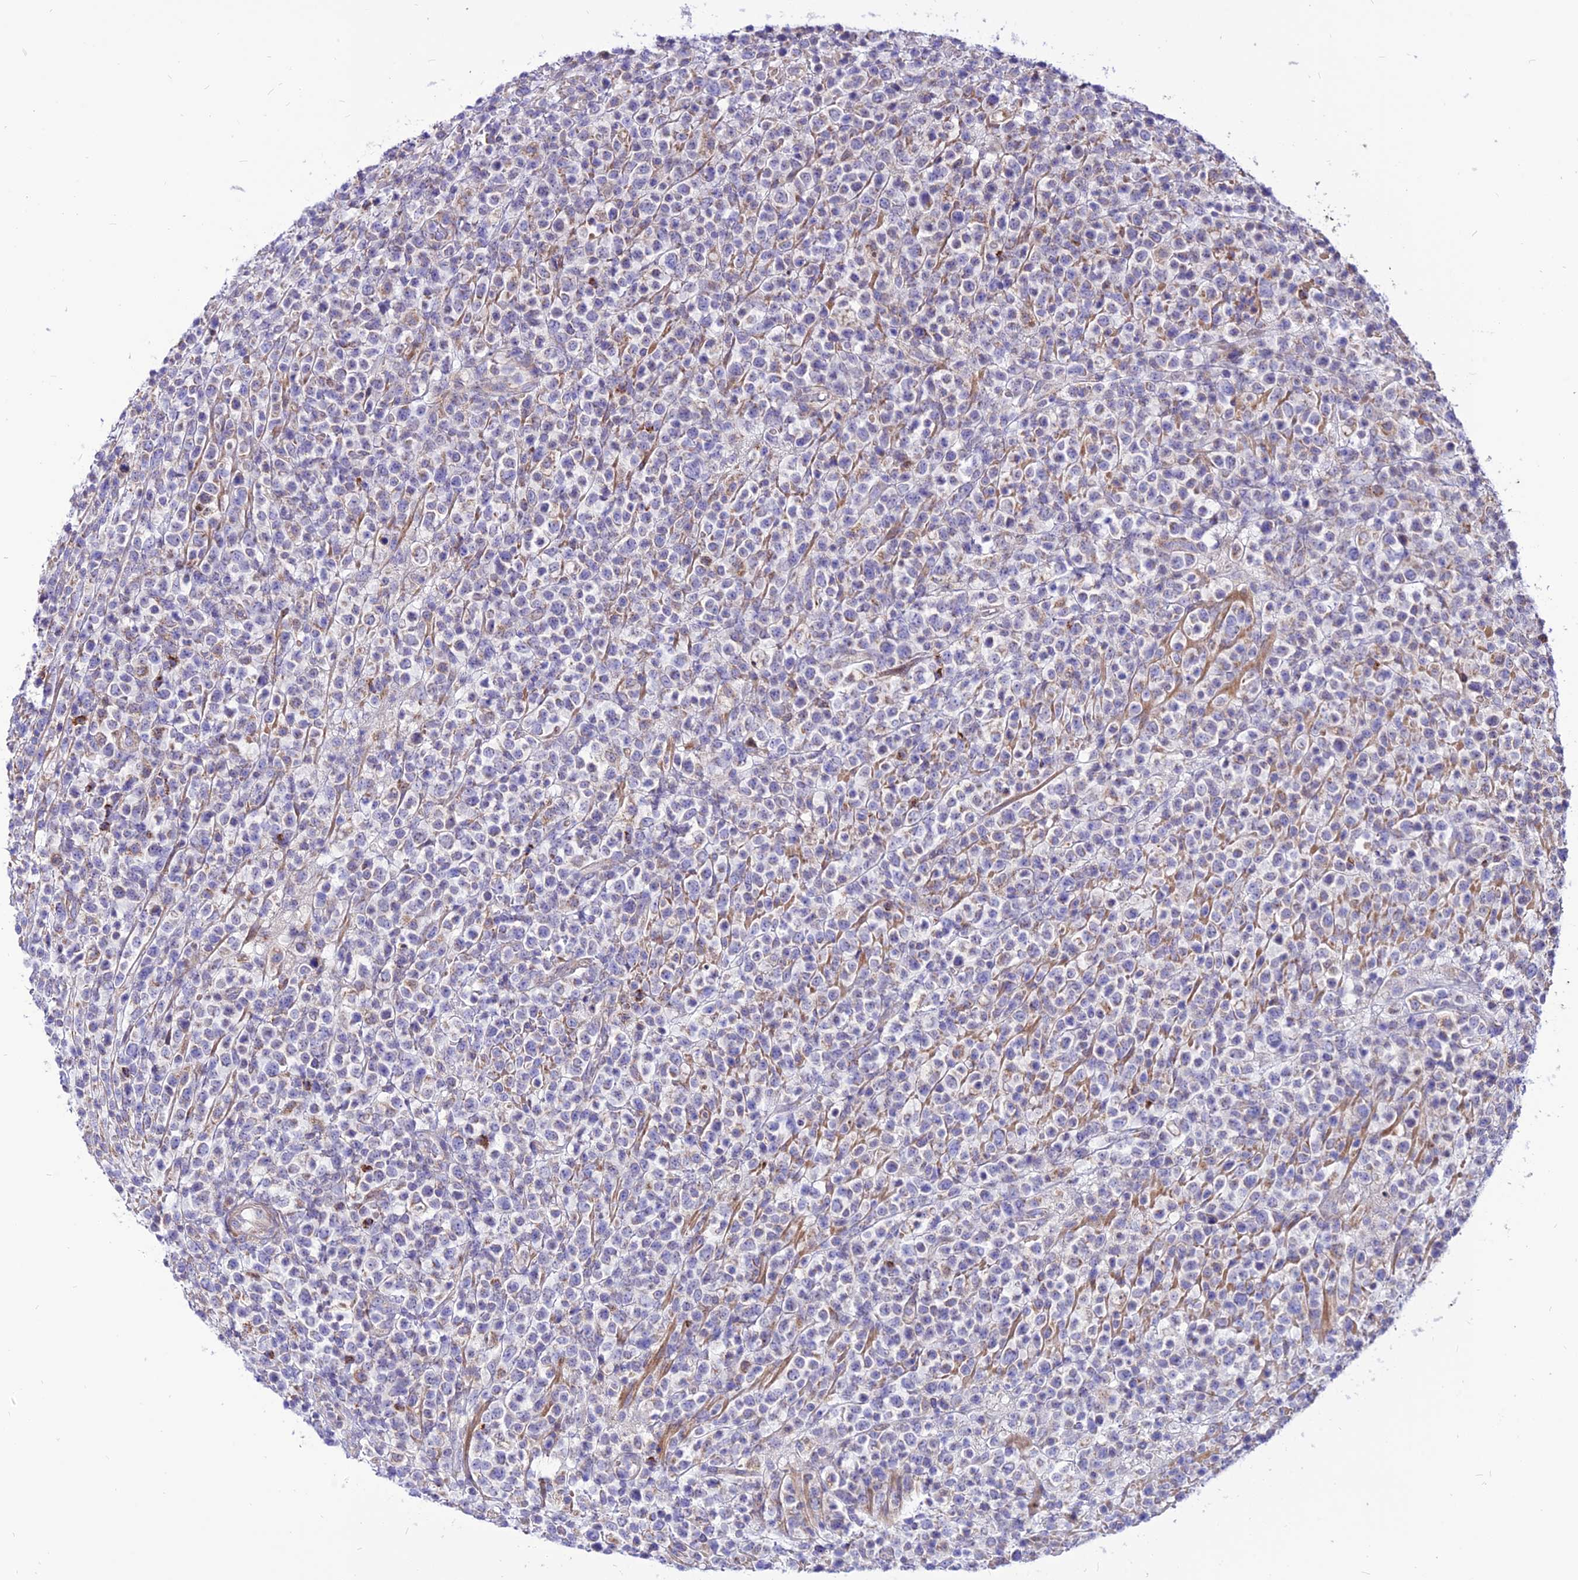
{"staining": {"intensity": "negative", "quantity": "none", "location": "none"}, "tissue": "lymphoma", "cell_type": "Tumor cells", "image_type": "cancer", "snomed": [{"axis": "morphology", "description": "Malignant lymphoma, non-Hodgkin's type, High grade"}, {"axis": "topography", "description": "Colon"}], "caption": "Lymphoma stained for a protein using IHC shows no positivity tumor cells.", "gene": "ECI1", "patient": {"sex": "female", "age": 53}}